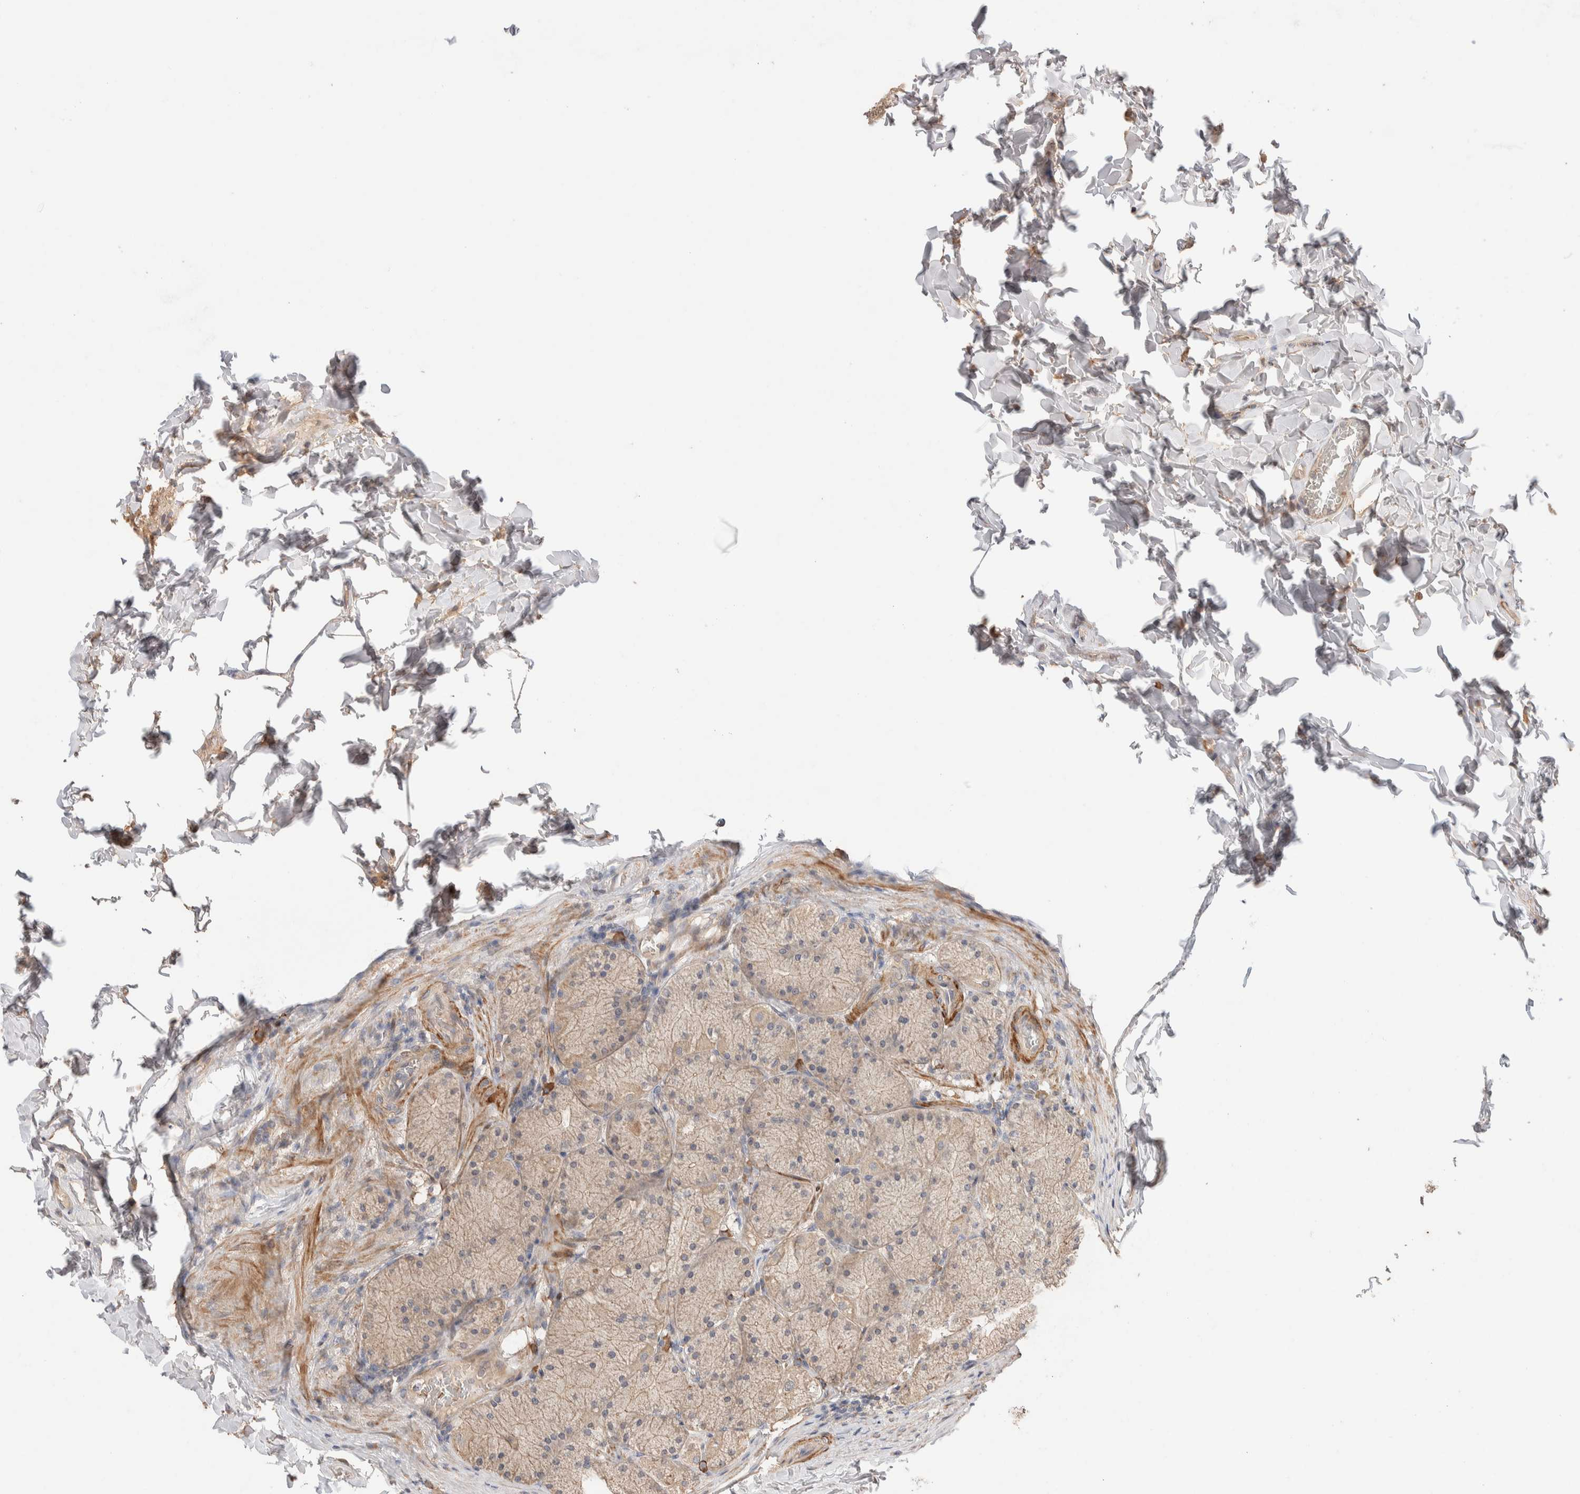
{"staining": {"intensity": "weak", "quantity": ">75%", "location": "cytoplasmic/membranous"}, "tissue": "stomach", "cell_type": "Glandular cells", "image_type": "normal", "snomed": [{"axis": "morphology", "description": "Normal tissue, NOS"}, {"axis": "topography", "description": "Stomach, upper"}], "caption": "Immunohistochemistry micrograph of unremarkable human stomach stained for a protein (brown), which exhibits low levels of weak cytoplasmic/membranous expression in approximately >75% of glandular cells.", "gene": "WDR91", "patient": {"sex": "female", "age": 56}}